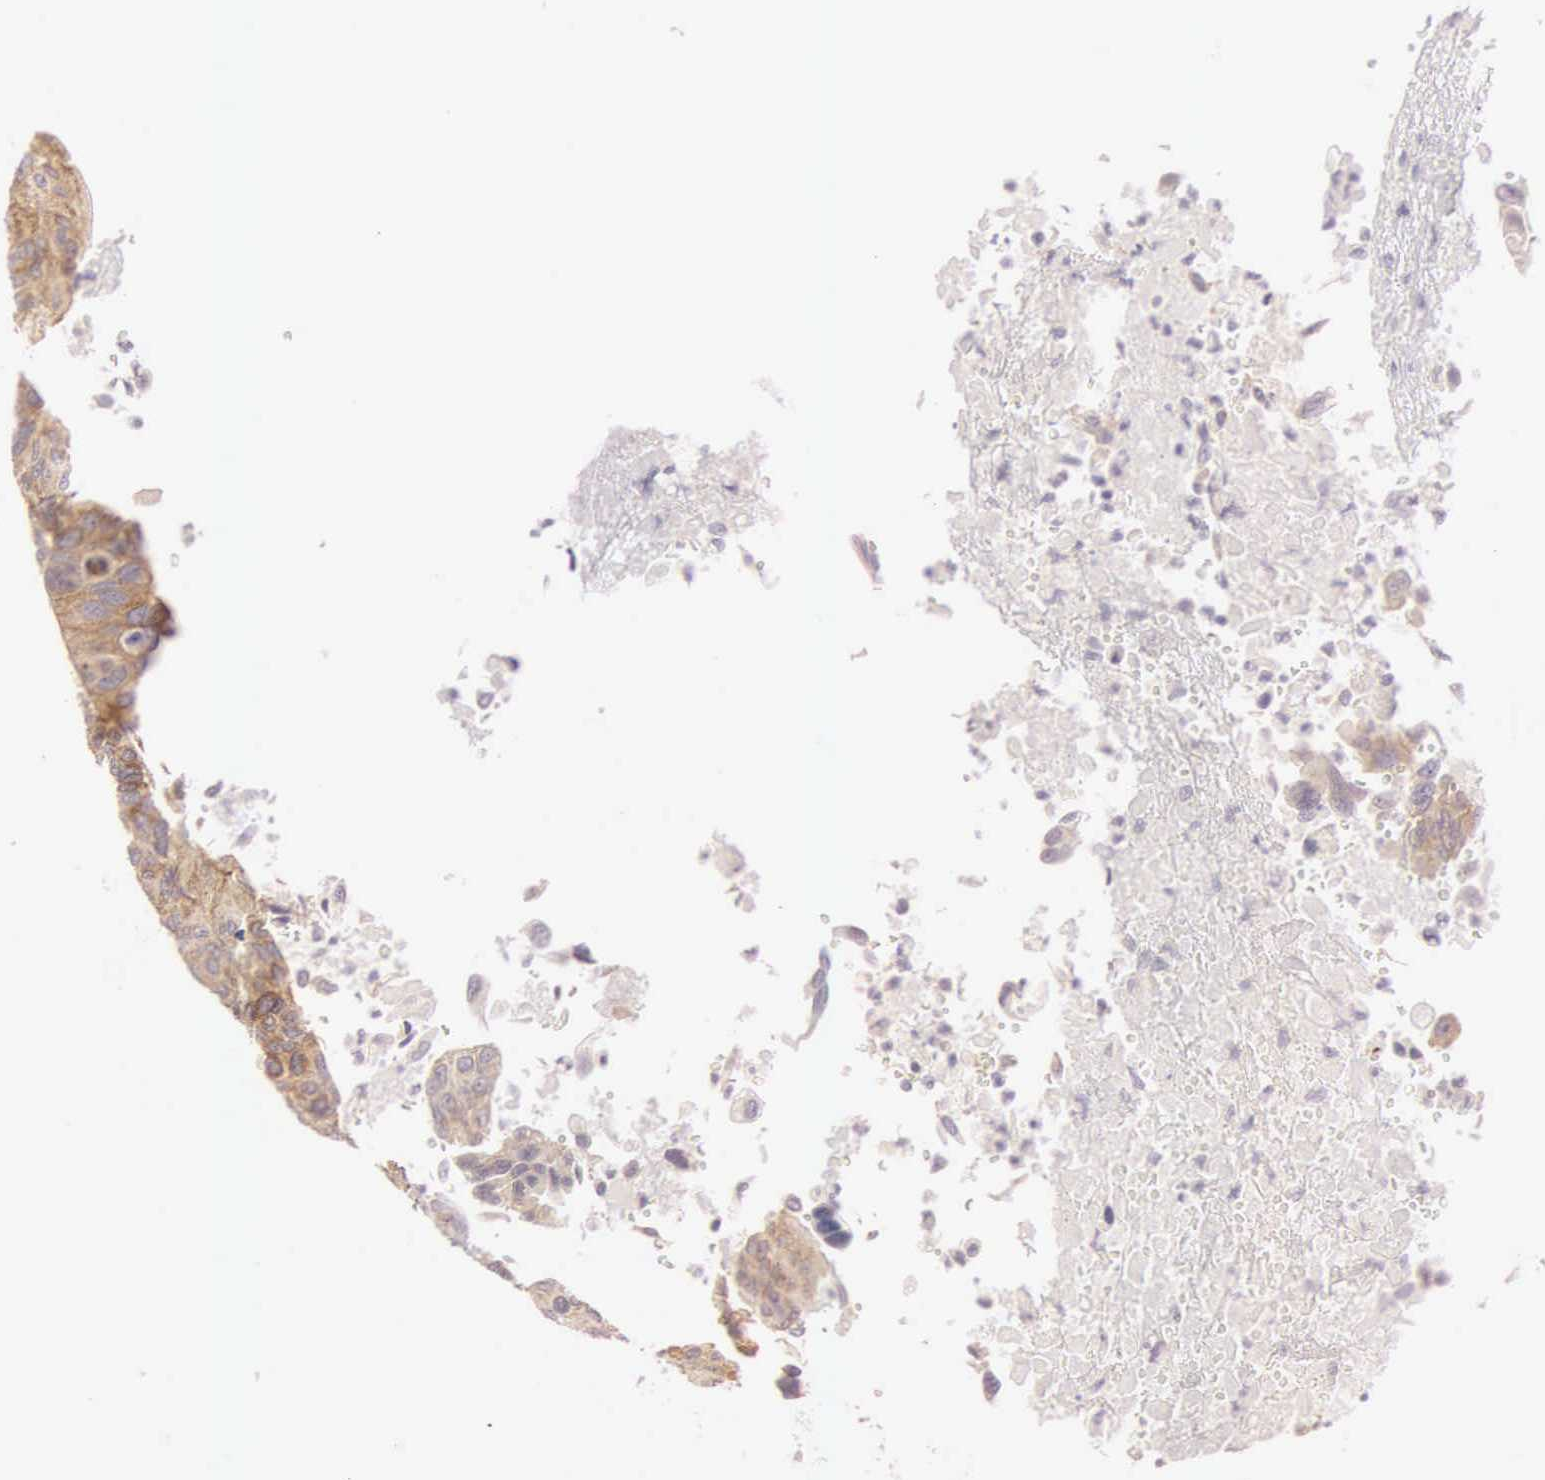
{"staining": {"intensity": "strong", "quantity": ">75%", "location": "cytoplasmic/membranous"}, "tissue": "urothelial cancer", "cell_type": "Tumor cells", "image_type": "cancer", "snomed": [{"axis": "morphology", "description": "Urothelial carcinoma, High grade"}, {"axis": "topography", "description": "Urinary bladder"}], "caption": "Protein expression analysis of human urothelial cancer reveals strong cytoplasmic/membranous staining in about >75% of tumor cells.", "gene": "CEP170B", "patient": {"sex": "male", "age": 66}}